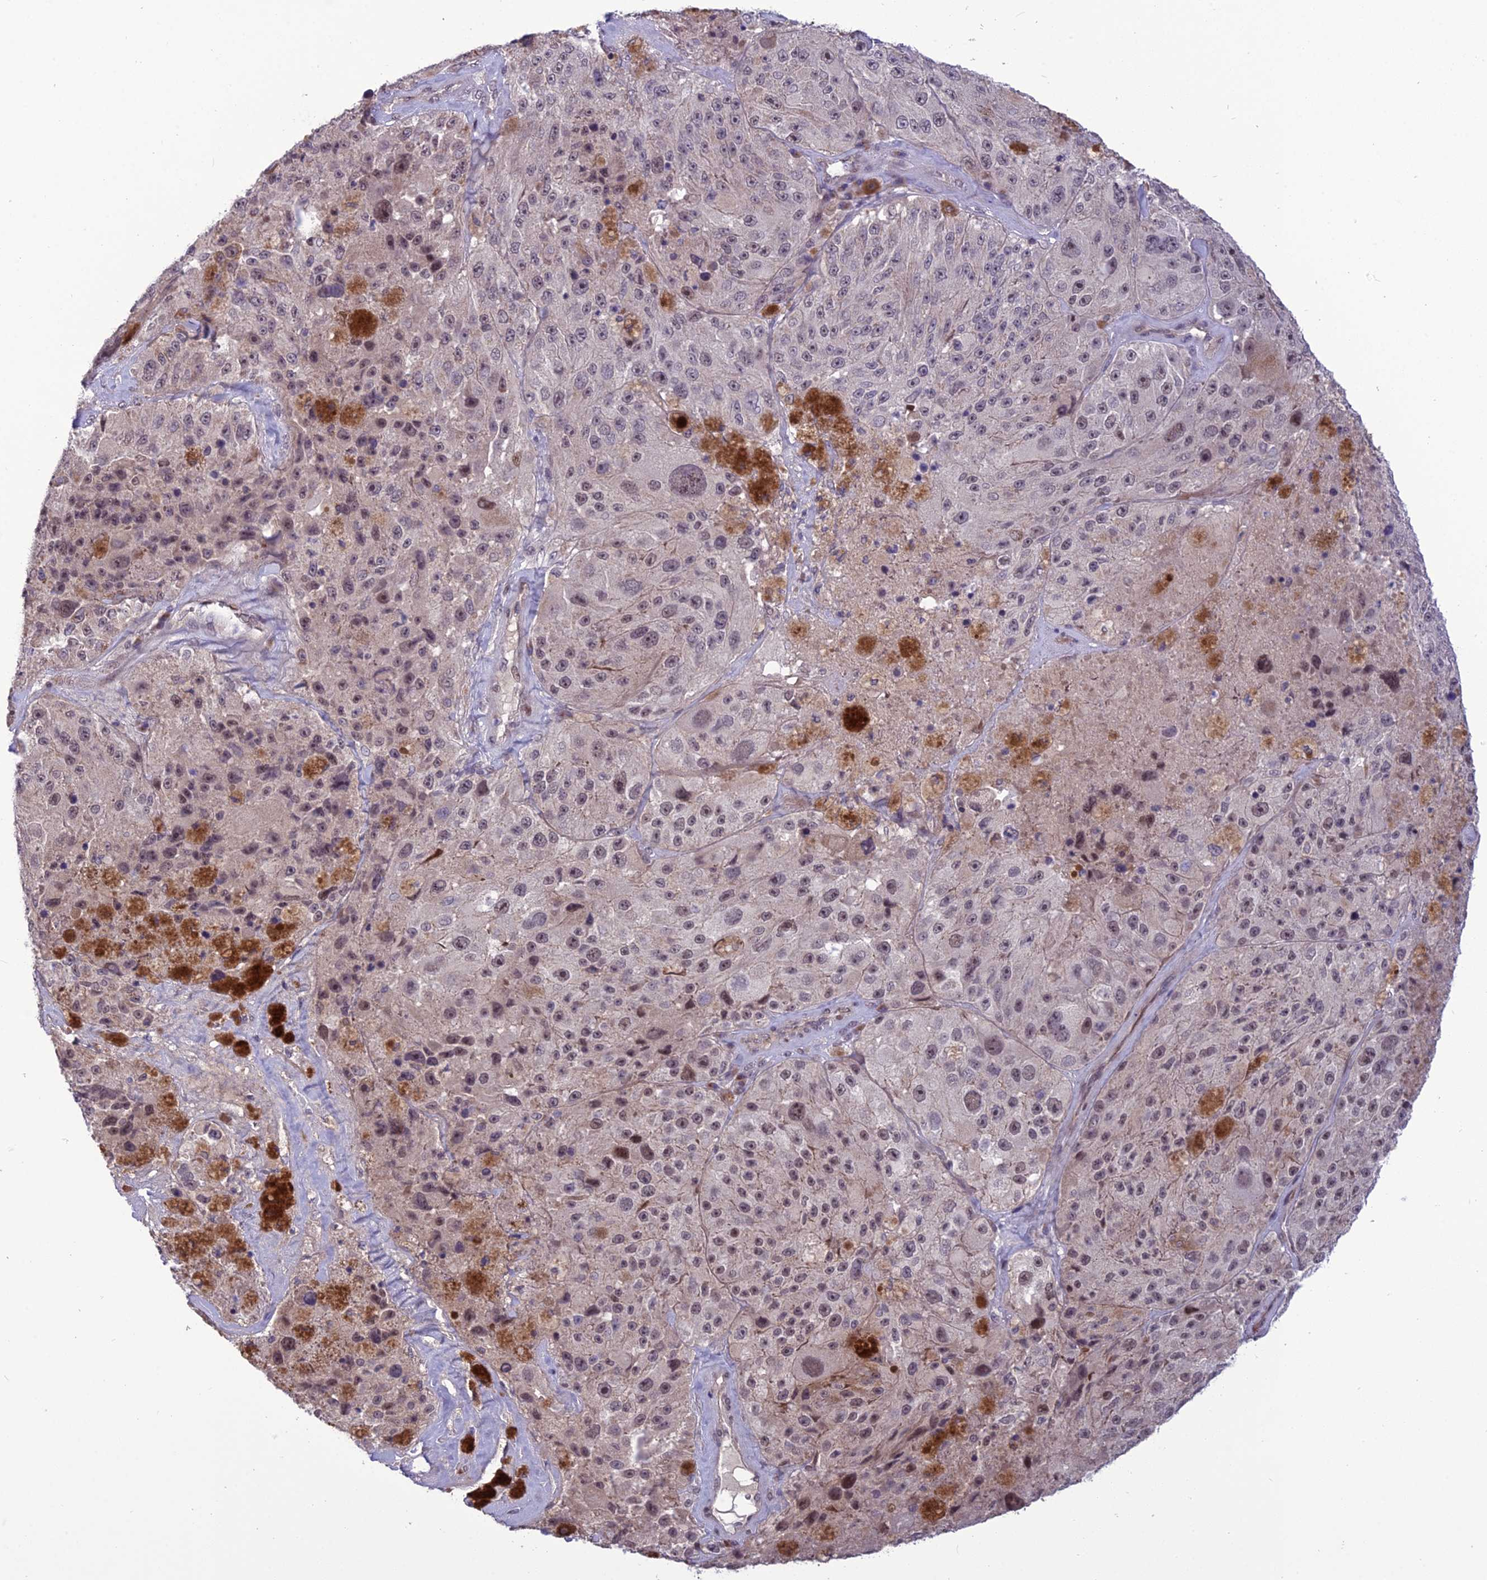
{"staining": {"intensity": "weak", "quantity": "25%-75%", "location": "nuclear"}, "tissue": "melanoma", "cell_type": "Tumor cells", "image_type": "cancer", "snomed": [{"axis": "morphology", "description": "Malignant melanoma, Metastatic site"}, {"axis": "topography", "description": "Lymph node"}], "caption": "Protein positivity by immunohistochemistry reveals weak nuclear staining in approximately 25%-75% of tumor cells in melanoma. The staining is performed using DAB (3,3'-diaminobenzidine) brown chromogen to label protein expression. The nuclei are counter-stained blue using hematoxylin.", "gene": "FBRS", "patient": {"sex": "male", "age": 62}}